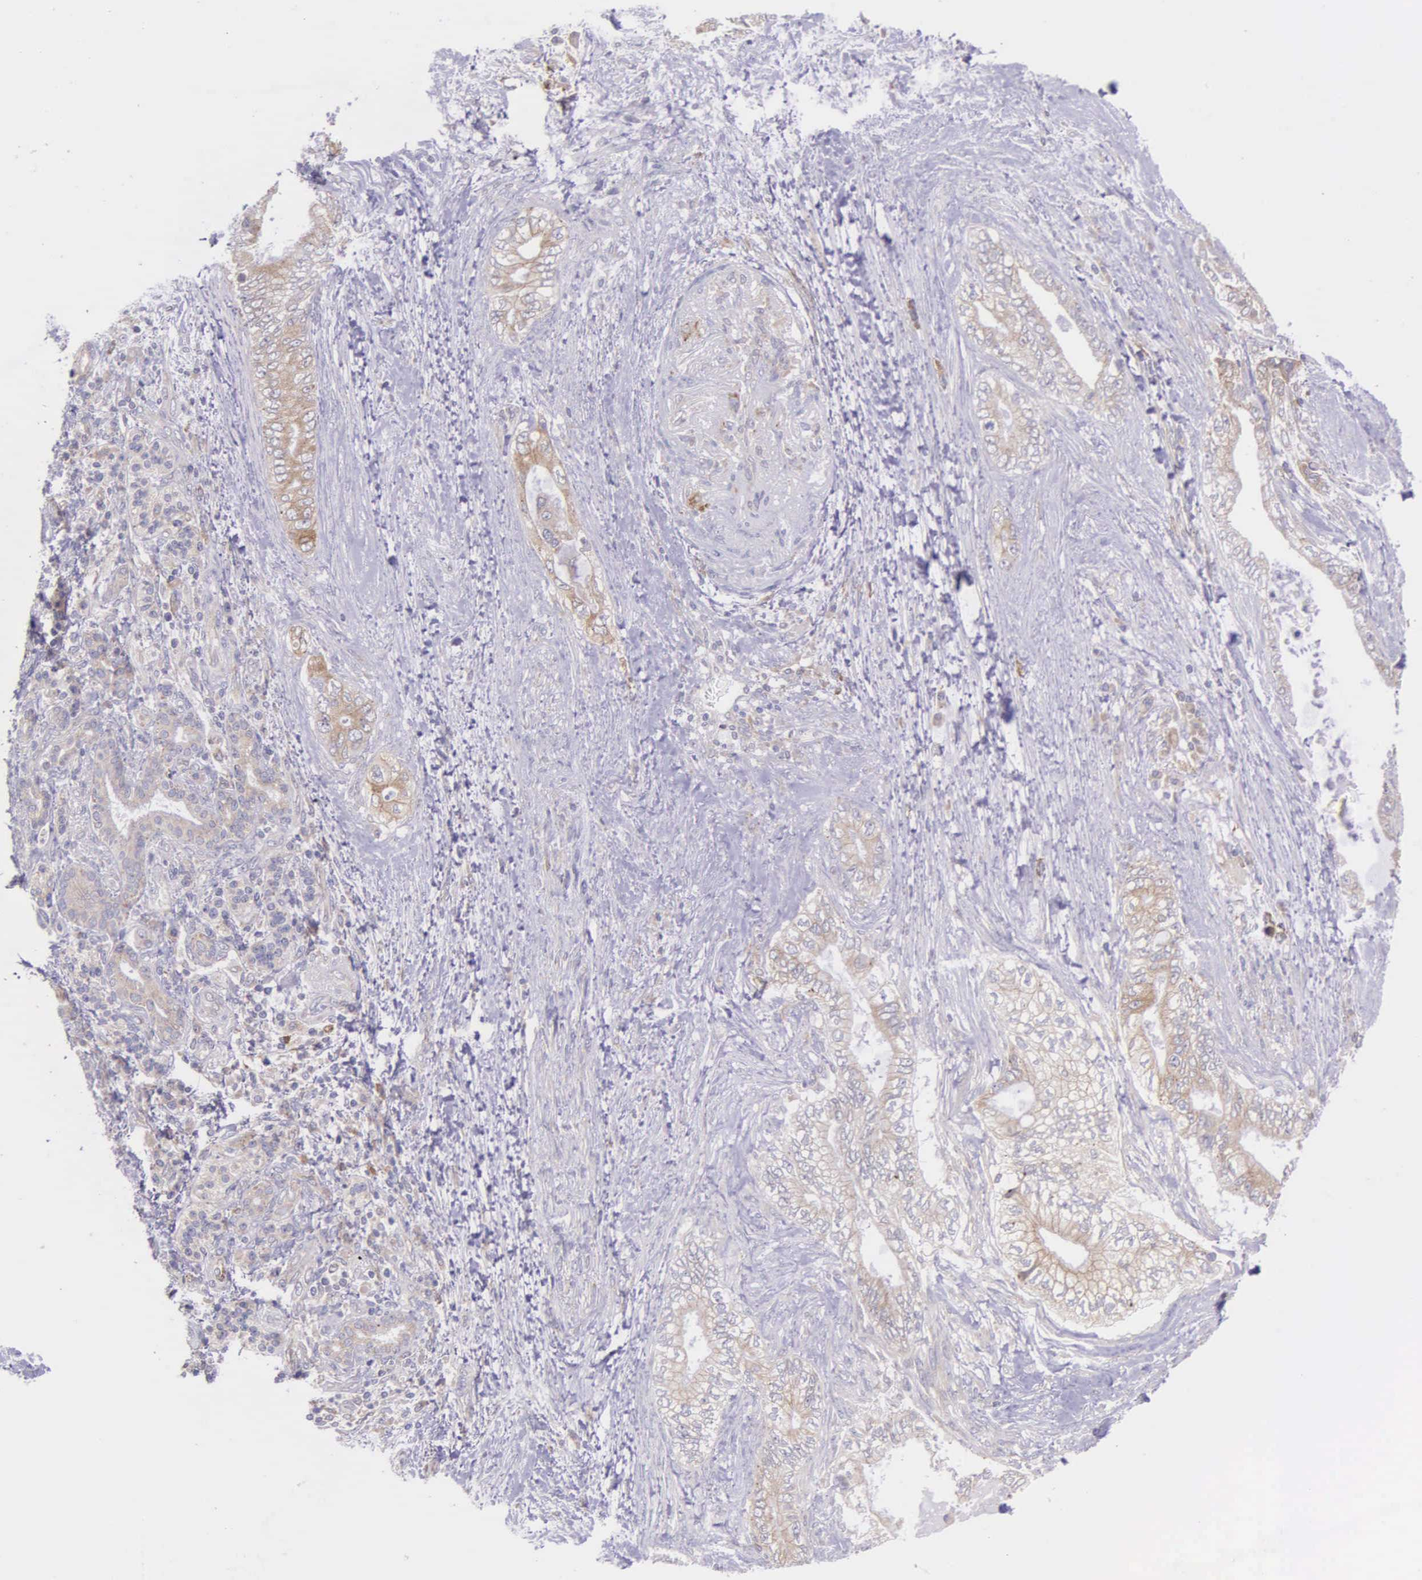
{"staining": {"intensity": "weak", "quantity": ">75%", "location": "cytoplasmic/membranous"}, "tissue": "pancreatic cancer", "cell_type": "Tumor cells", "image_type": "cancer", "snomed": [{"axis": "morphology", "description": "Adenocarcinoma, NOS"}, {"axis": "topography", "description": "Pancreas"}], "caption": "Pancreatic adenocarcinoma stained with a protein marker reveals weak staining in tumor cells.", "gene": "NSDHL", "patient": {"sex": "female", "age": 66}}